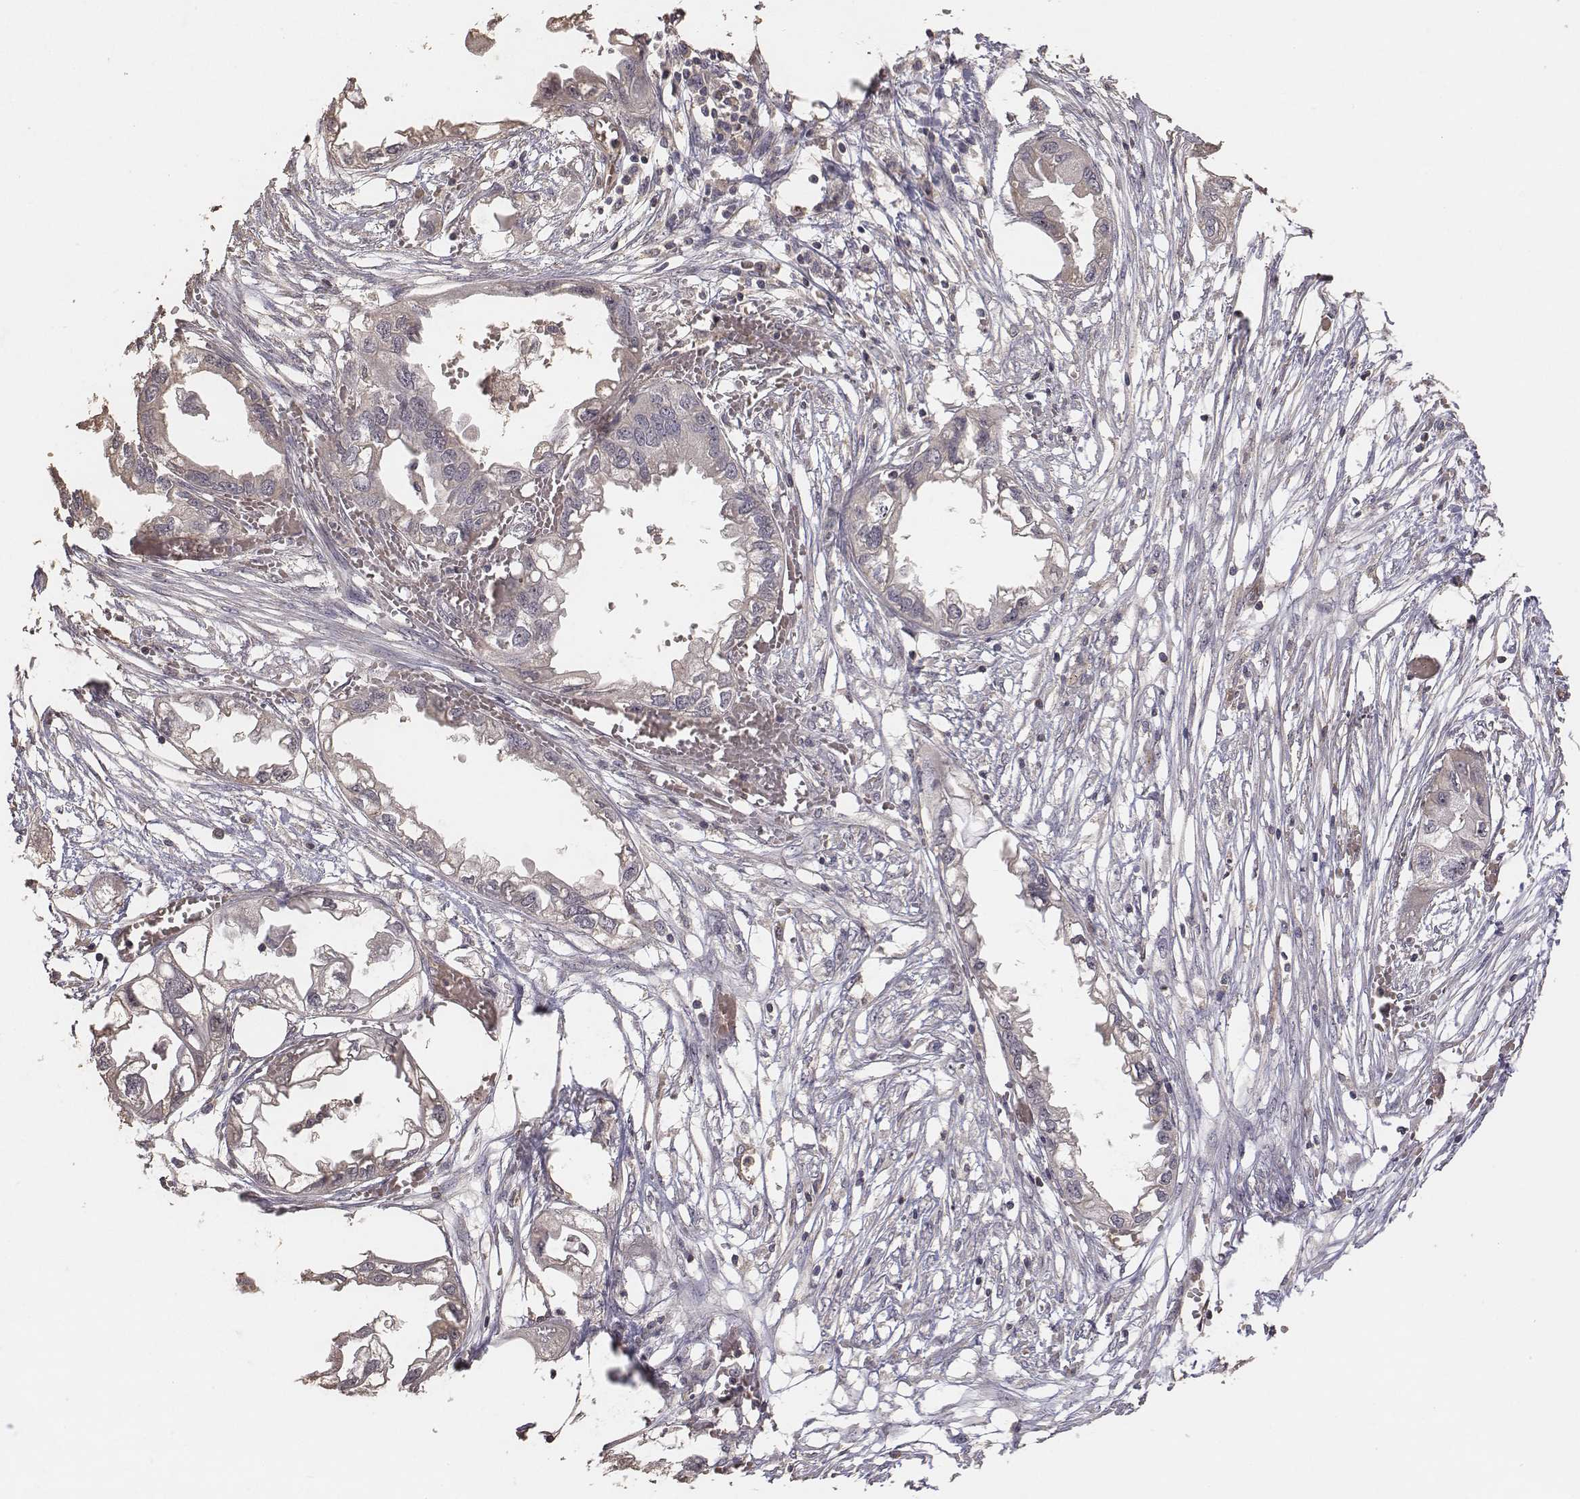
{"staining": {"intensity": "negative", "quantity": "none", "location": "none"}, "tissue": "endometrial cancer", "cell_type": "Tumor cells", "image_type": "cancer", "snomed": [{"axis": "morphology", "description": "Adenocarcinoma, NOS"}, {"axis": "morphology", "description": "Adenocarcinoma, metastatic, NOS"}, {"axis": "topography", "description": "Adipose tissue"}, {"axis": "topography", "description": "Endometrium"}], "caption": "Immunohistochemistry image of human endometrial cancer stained for a protein (brown), which shows no expression in tumor cells. The staining is performed using DAB (3,3'-diaminobenzidine) brown chromogen with nuclei counter-stained in using hematoxylin.", "gene": "PTPRG", "patient": {"sex": "female", "age": 67}}